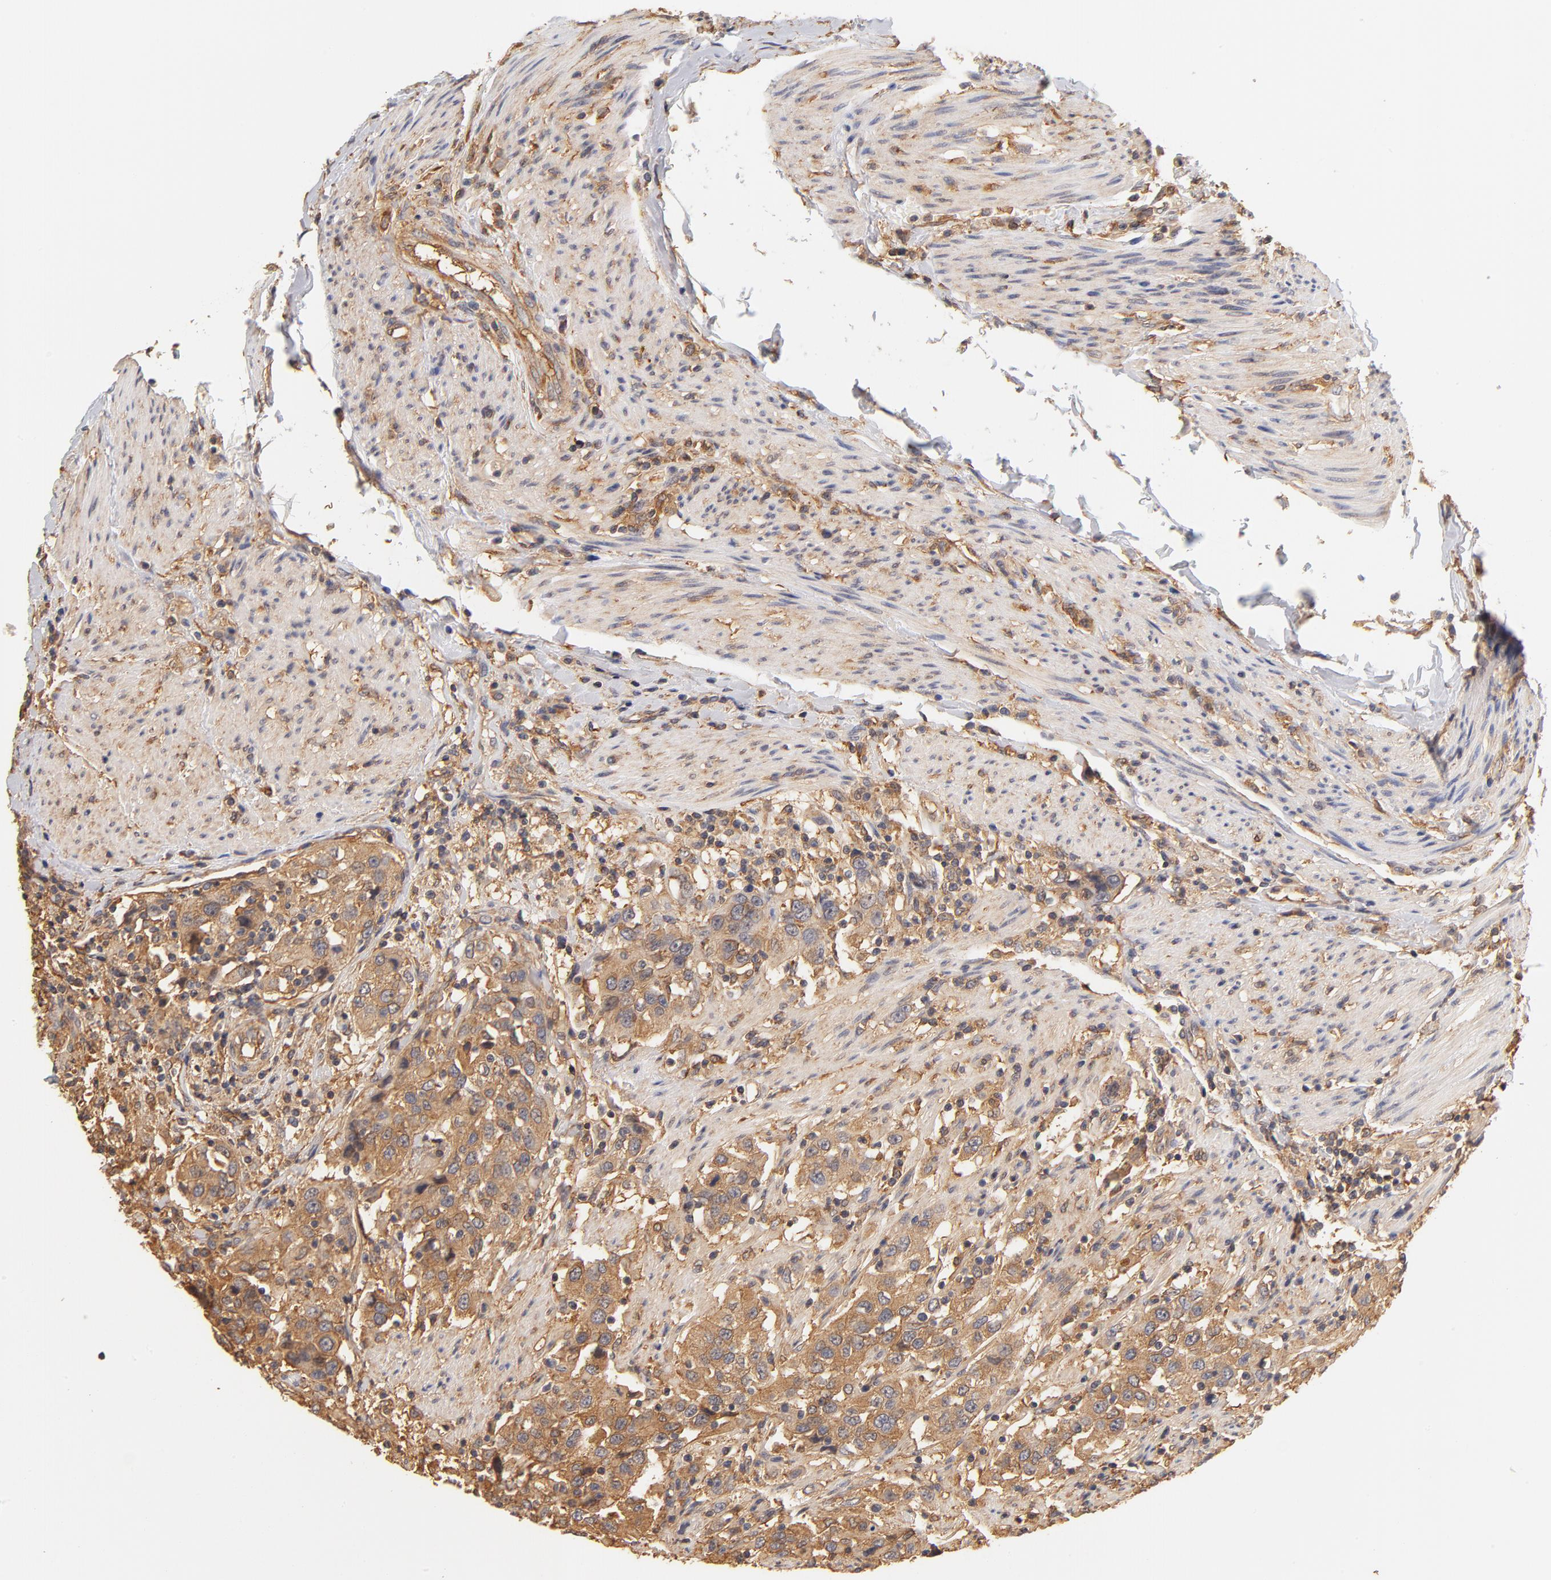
{"staining": {"intensity": "moderate", "quantity": ">75%", "location": "cytoplasmic/membranous"}, "tissue": "urothelial cancer", "cell_type": "Tumor cells", "image_type": "cancer", "snomed": [{"axis": "morphology", "description": "Urothelial carcinoma, High grade"}, {"axis": "topography", "description": "Urinary bladder"}], "caption": "About >75% of tumor cells in human urothelial cancer exhibit moderate cytoplasmic/membranous protein staining as visualized by brown immunohistochemical staining.", "gene": "FCMR", "patient": {"sex": "female", "age": 80}}